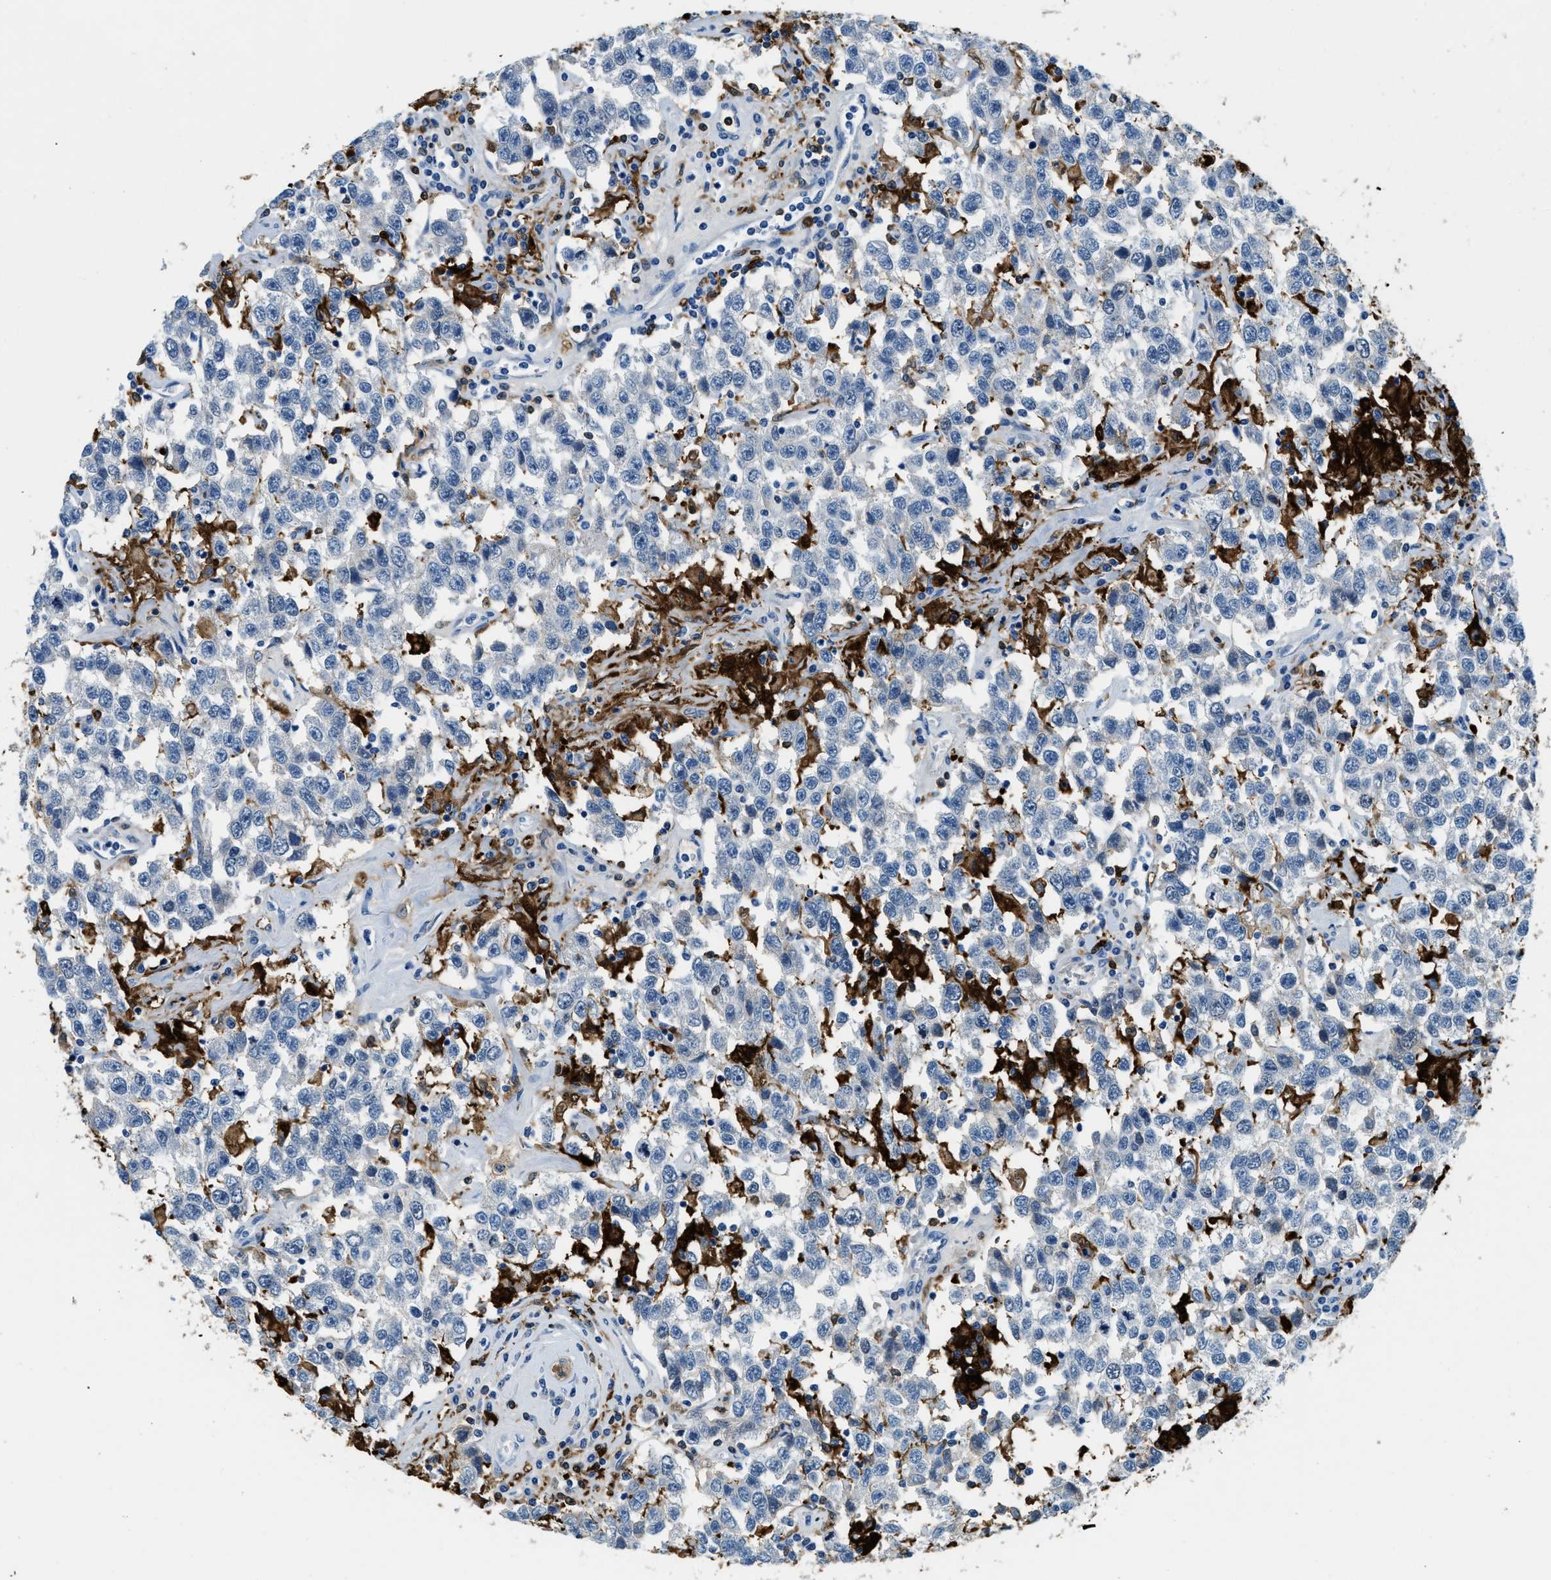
{"staining": {"intensity": "negative", "quantity": "none", "location": "none"}, "tissue": "testis cancer", "cell_type": "Tumor cells", "image_type": "cancer", "snomed": [{"axis": "morphology", "description": "Seminoma, NOS"}, {"axis": "topography", "description": "Testis"}], "caption": "IHC image of seminoma (testis) stained for a protein (brown), which displays no staining in tumor cells. Brightfield microscopy of immunohistochemistry stained with DAB (3,3'-diaminobenzidine) (brown) and hematoxylin (blue), captured at high magnification.", "gene": "CAPG", "patient": {"sex": "male", "age": 41}}